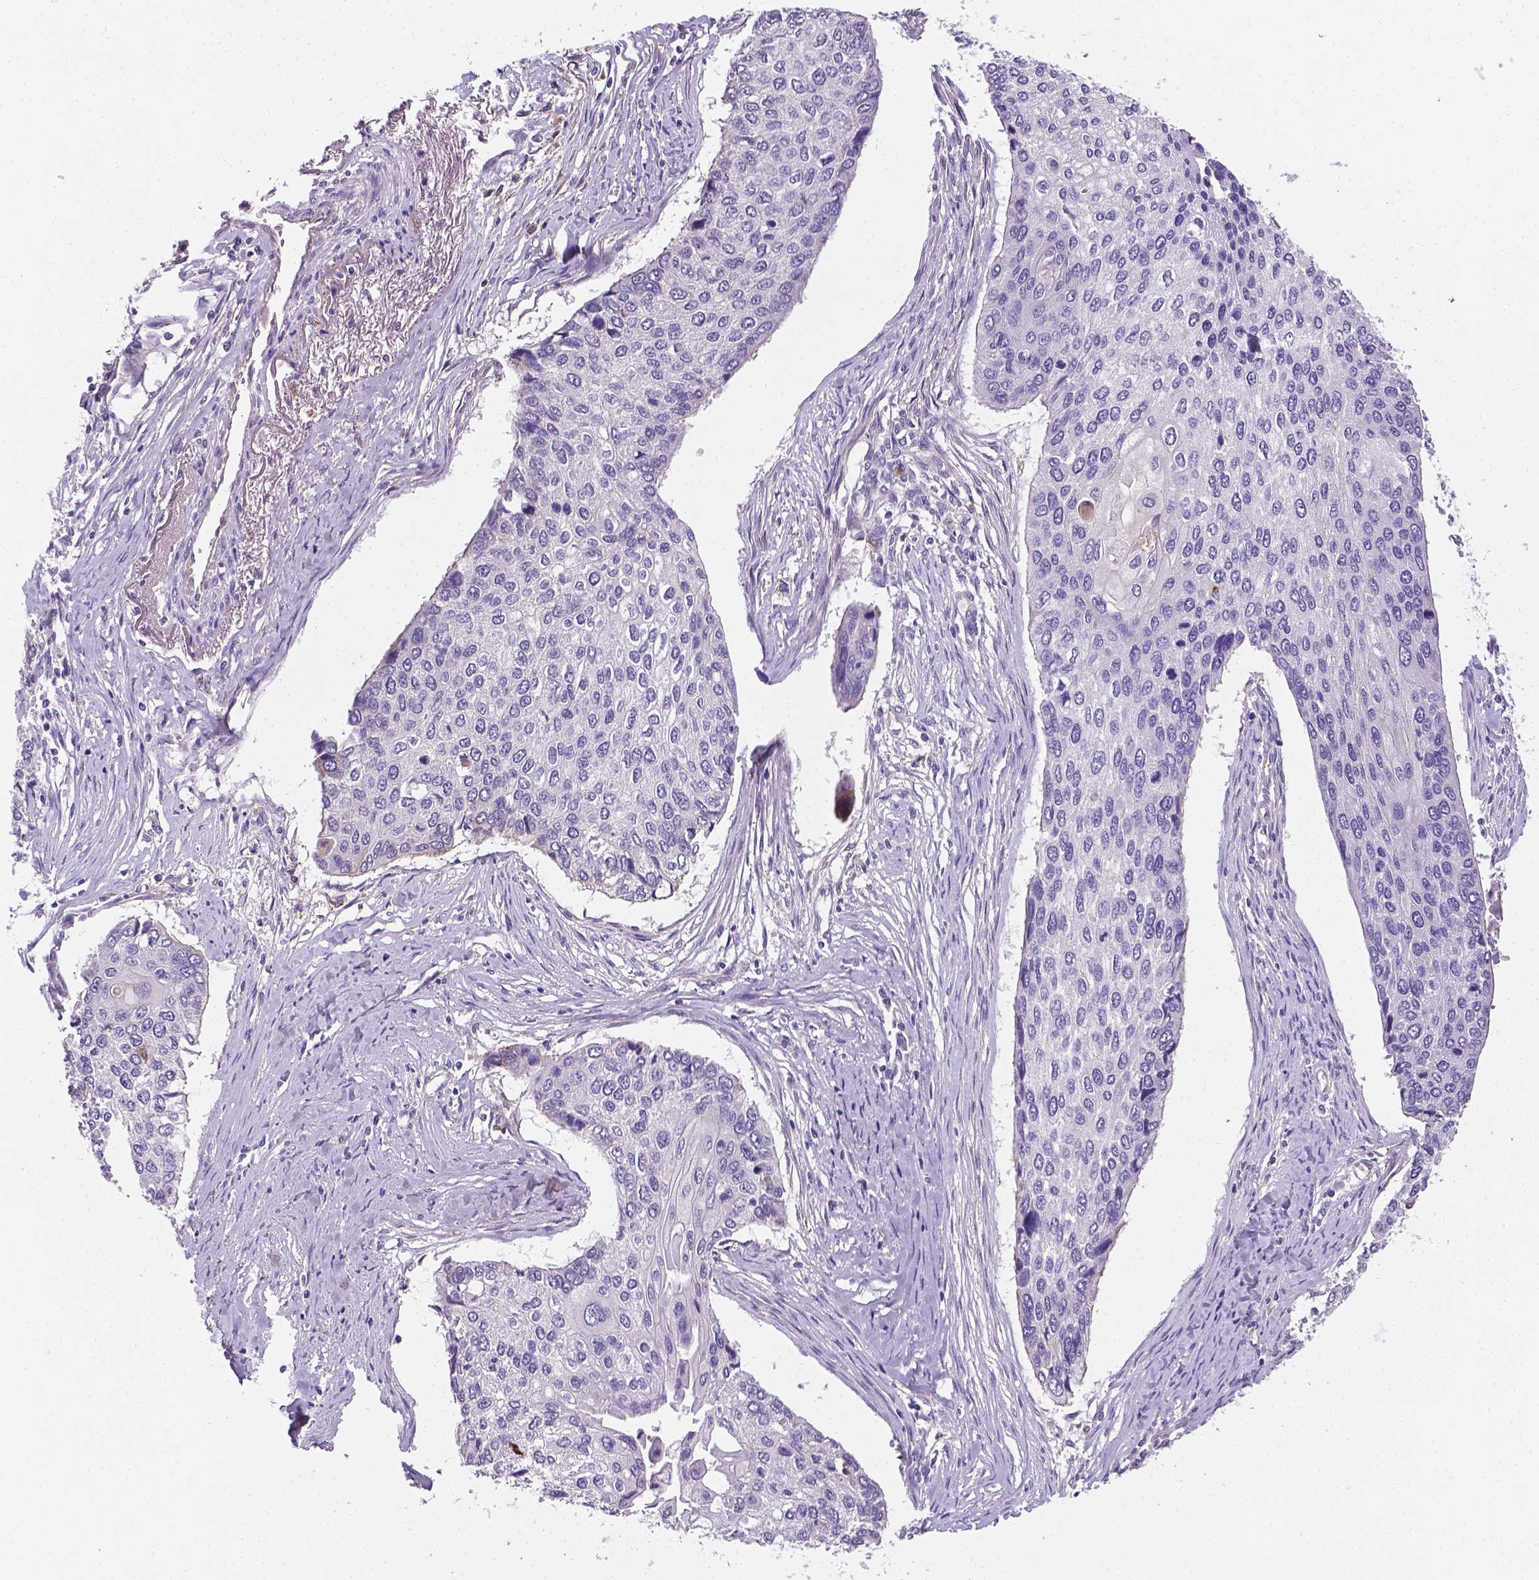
{"staining": {"intensity": "negative", "quantity": "none", "location": "none"}, "tissue": "lung cancer", "cell_type": "Tumor cells", "image_type": "cancer", "snomed": [{"axis": "morphology", "description": "Squamous cell carcinoma, NOS"}, {"axis": "morphology", "description": "Squamous cell carcinoma, metastatic, NOS"}, {"axis": "topography", "description": "Lung"}], "caption": "A histopathology image of lung squamous cell carcinoma stained for a protein reveals no brown staining in tumor cells.", "gene": "APOE", "patient": {"sex": "male", "age": 63}}